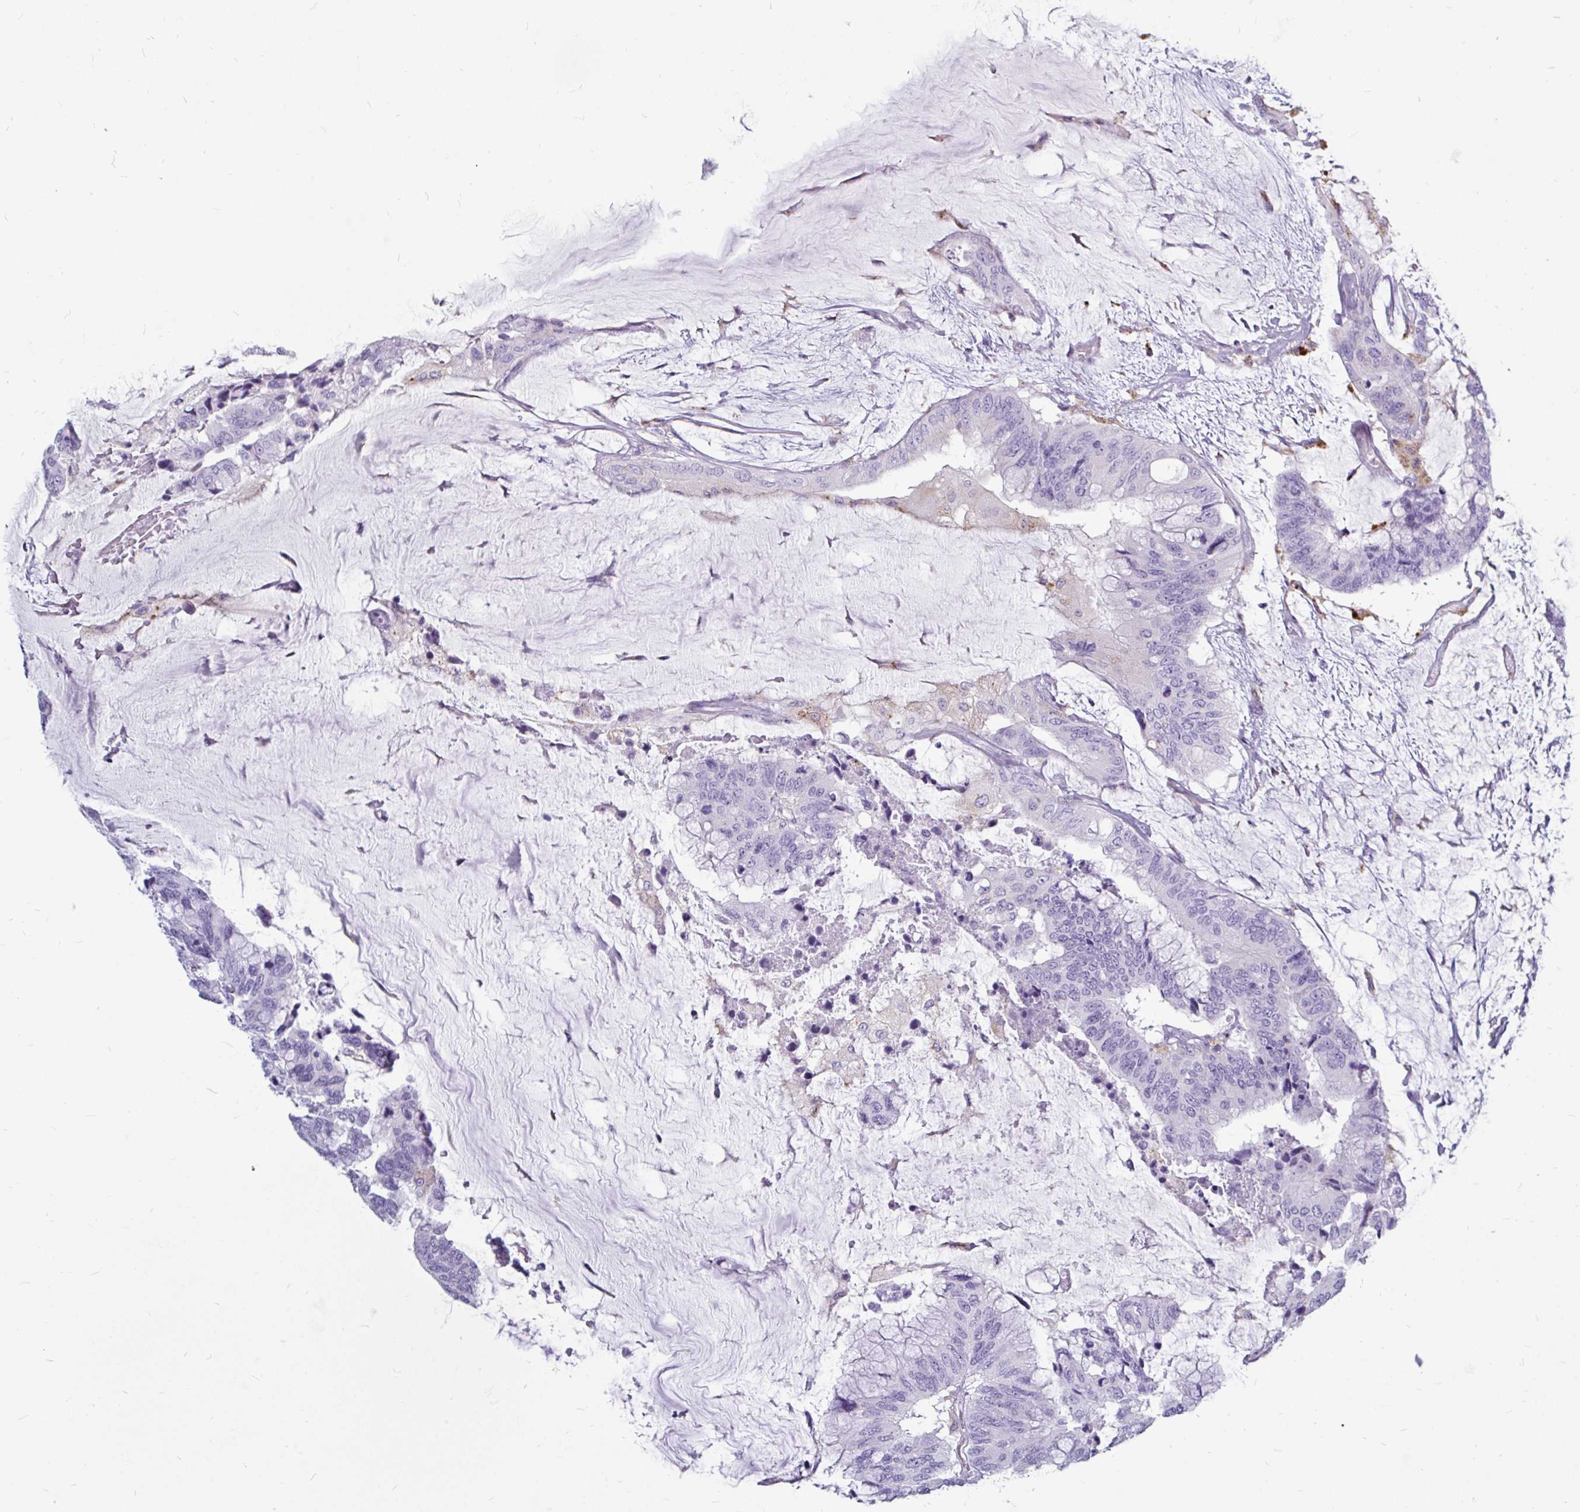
{"staining": {"intensity": "negative", "quantity": "none", "location": "none"}, "tissue": "colorectal cancer", "cell_type": "Tumor cells", "image_type": "cancer", "snomed": [{"axis": "morphology", "description": "Adenocarcinoma, NOS"}, {"axis": "topography", "description": "Rectum"}], "caption": "An IHC photomicrograph of colorectal adenocarcinoma is shown. There is no staining in tumor cells of colorectal adenocarcinoma.", "gene": "CTSZ", "patient": {"sex": "female", "age": 59}}